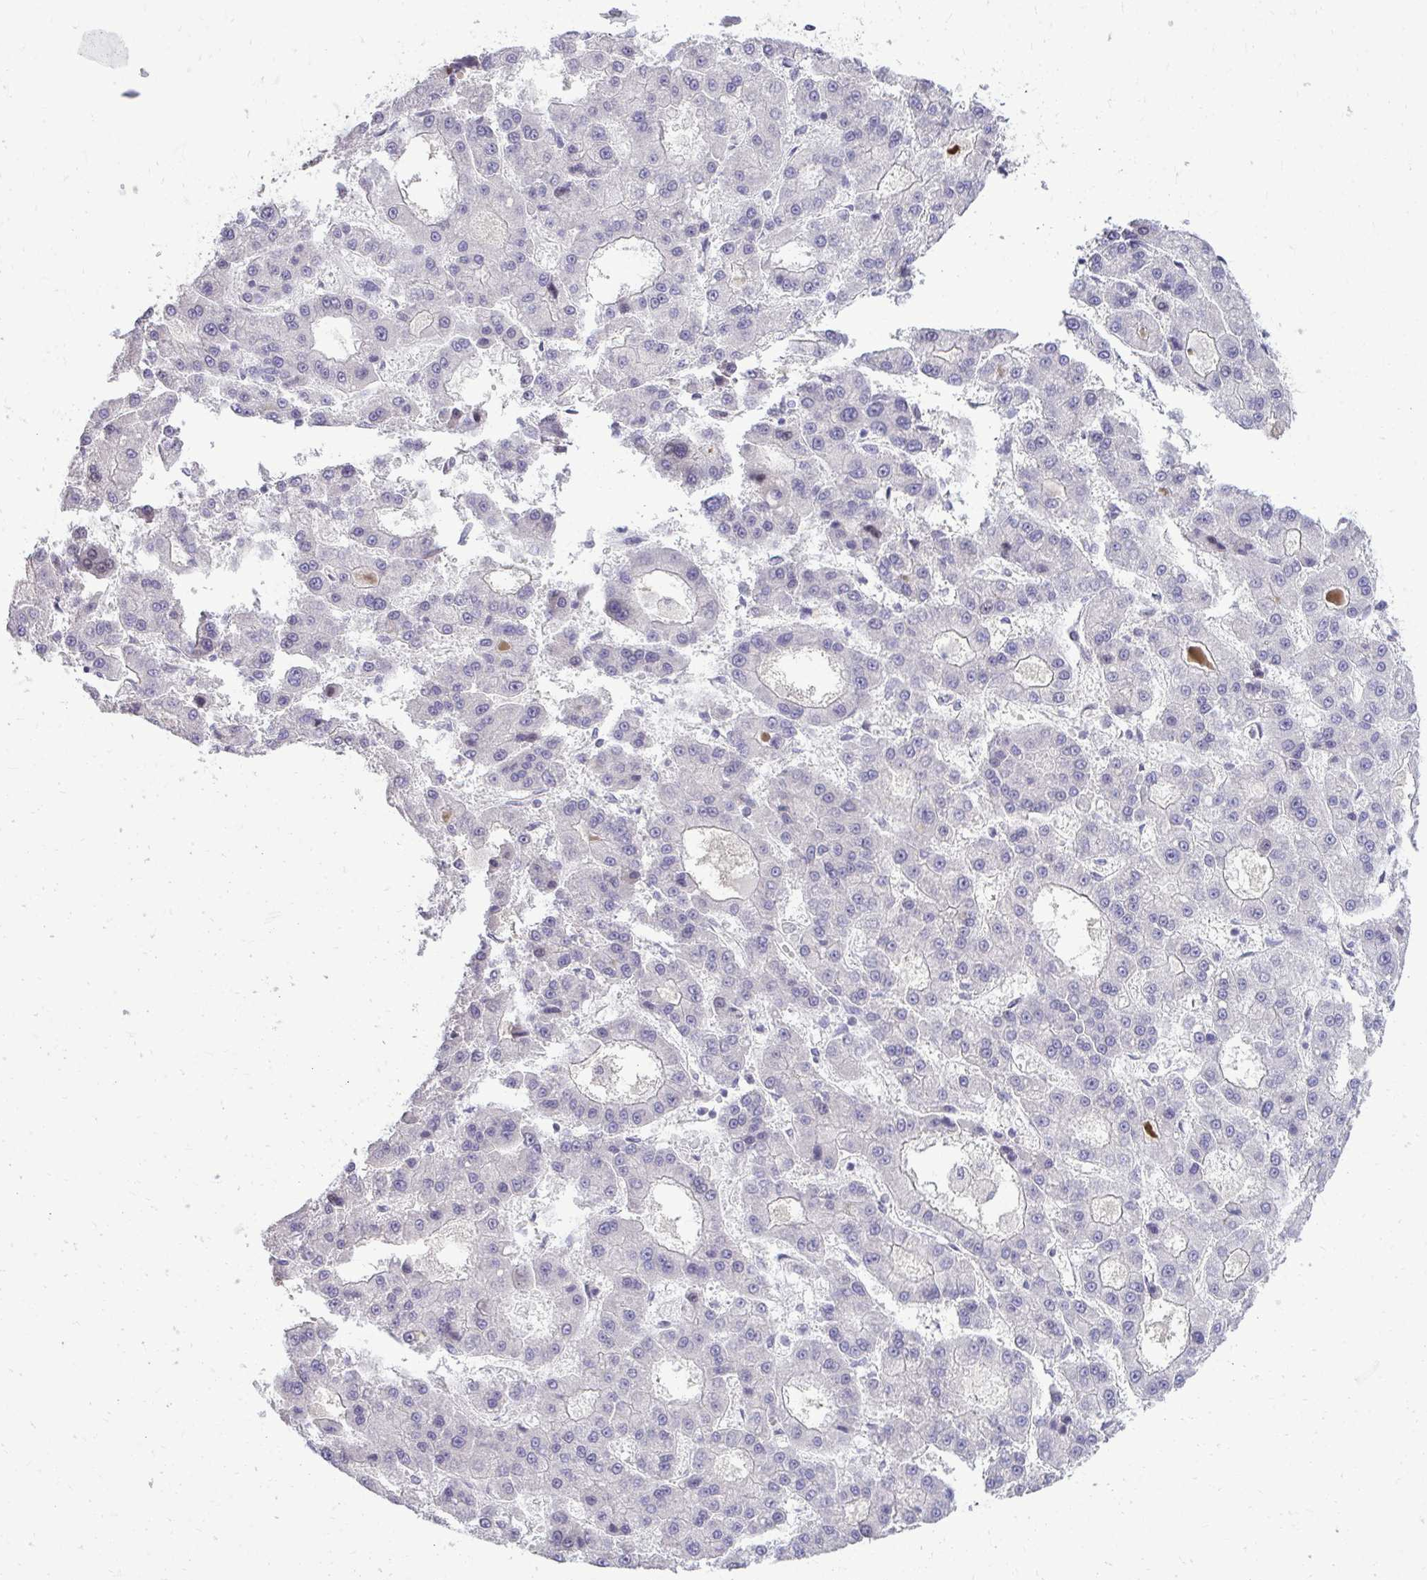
{"staining": {"intensity": "negative", "quantity": "none", "location": "none"}, "tissue": "liver cancer", "cell_type": "Tumor cells", "image_type": "cancer", "snomed": [{"axis": "morphology", "description": "Carcinoma, Hepatocellular, NOS"}, {"axis": "topography", "description": "Liver"}], "caption": "Immunohistochemistry image of human hepatocellular carcinoma (liver) stained for a protein (brown), which displays no positivity in tumor cells.", "gene": "DLX4", "patient": {"sex": "male", "age": 70}}